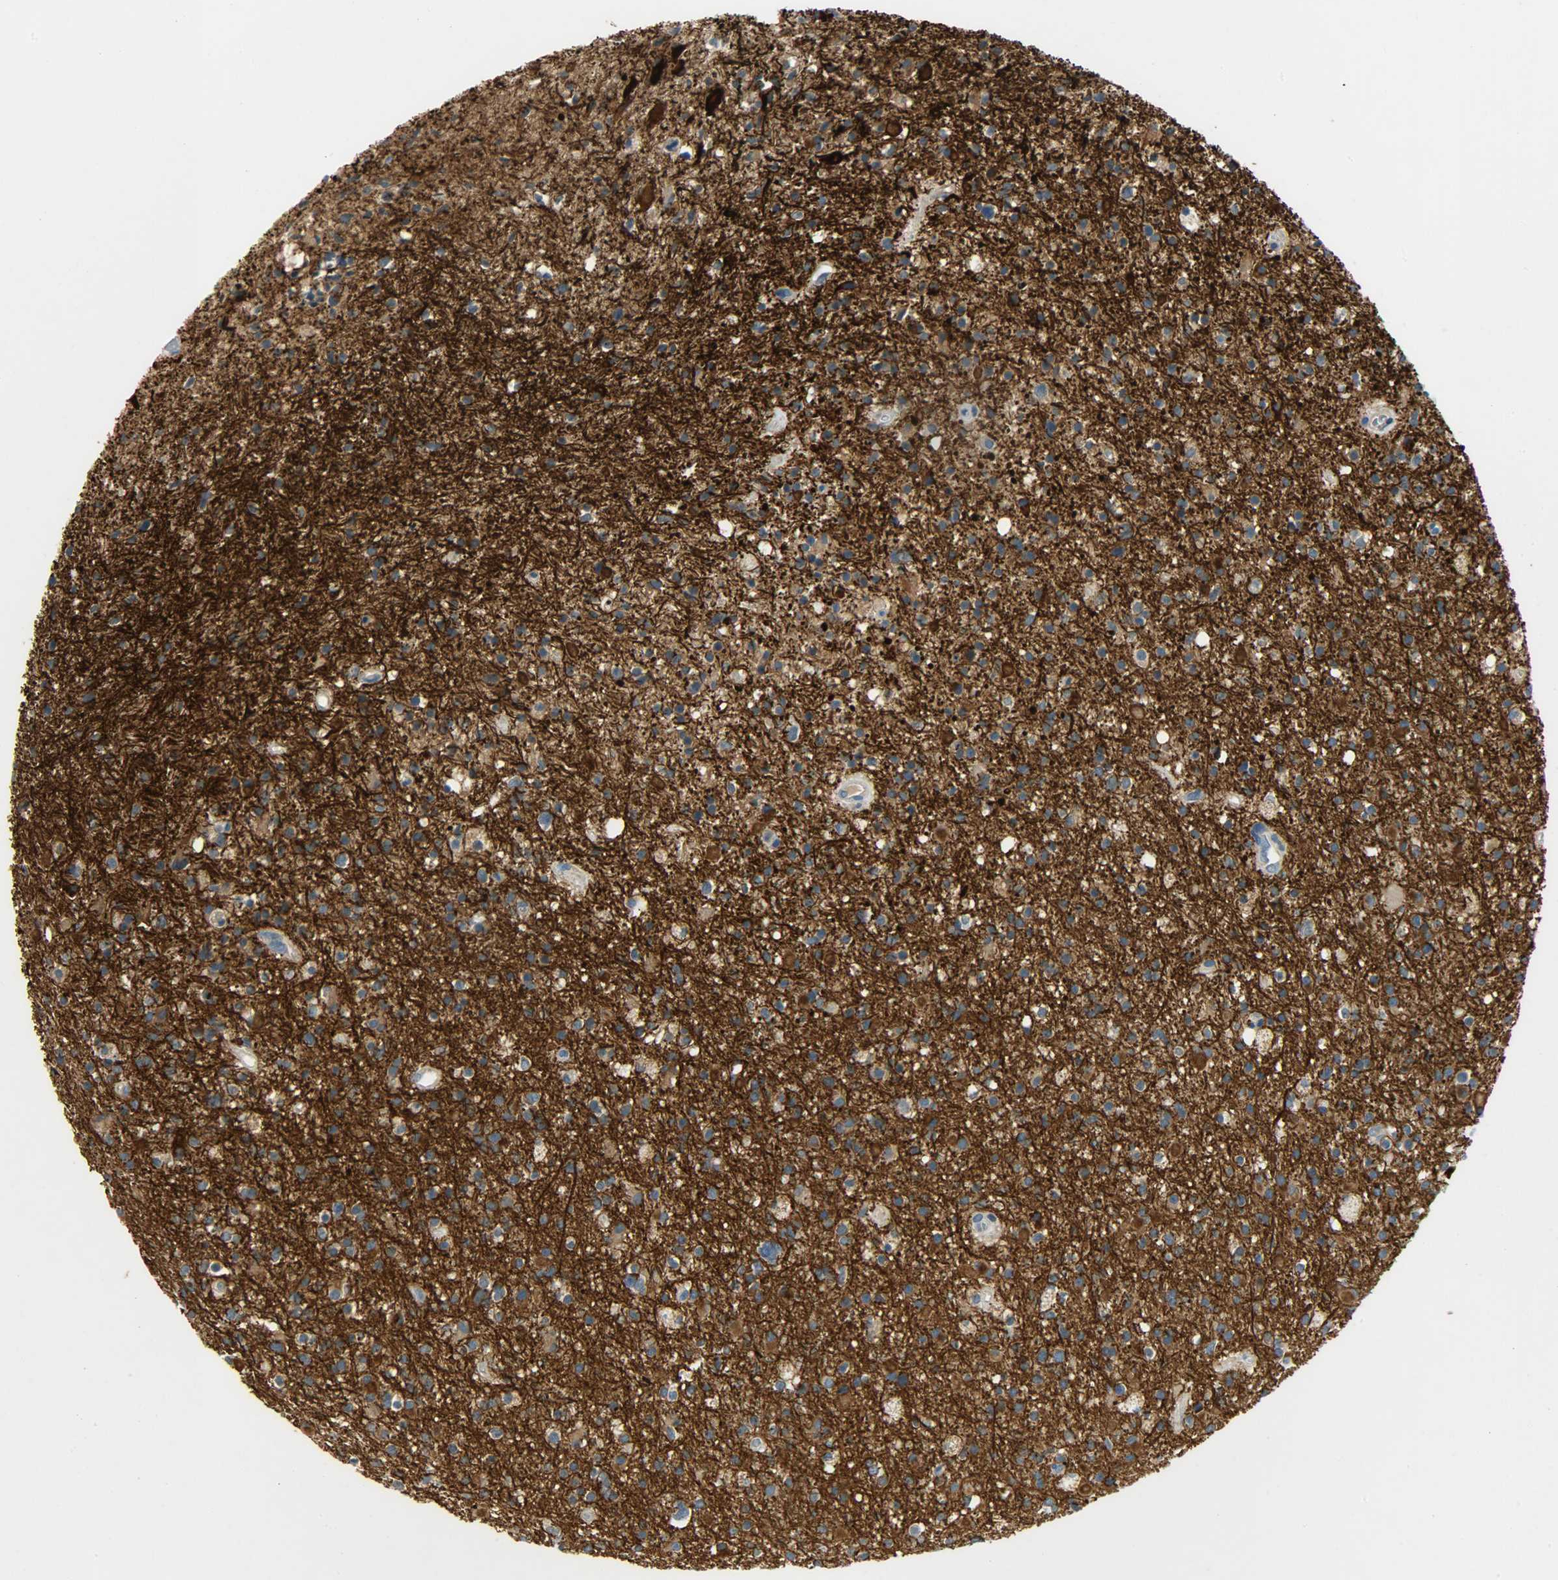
{"staining": {"intensity": "strong", "quantity": ">75%", "location": "cytoplasmic/membranous"}, "tissue": "glioma", "cell_type": "Tumor cells", "image_type": "cancer", "snomed": [{"axis": "morphology", "description": "Glioma, malignant, High grade"}, {"axis": "topography", "description": "Brain"}], "caption": "Glioma stained with immunohistochemistry exhibits strong cytoplasmic/membranous expression in approximately >75% of tumor cells.", "gene": "DSG2", "patient": {"sex": "male", "age": 33}}